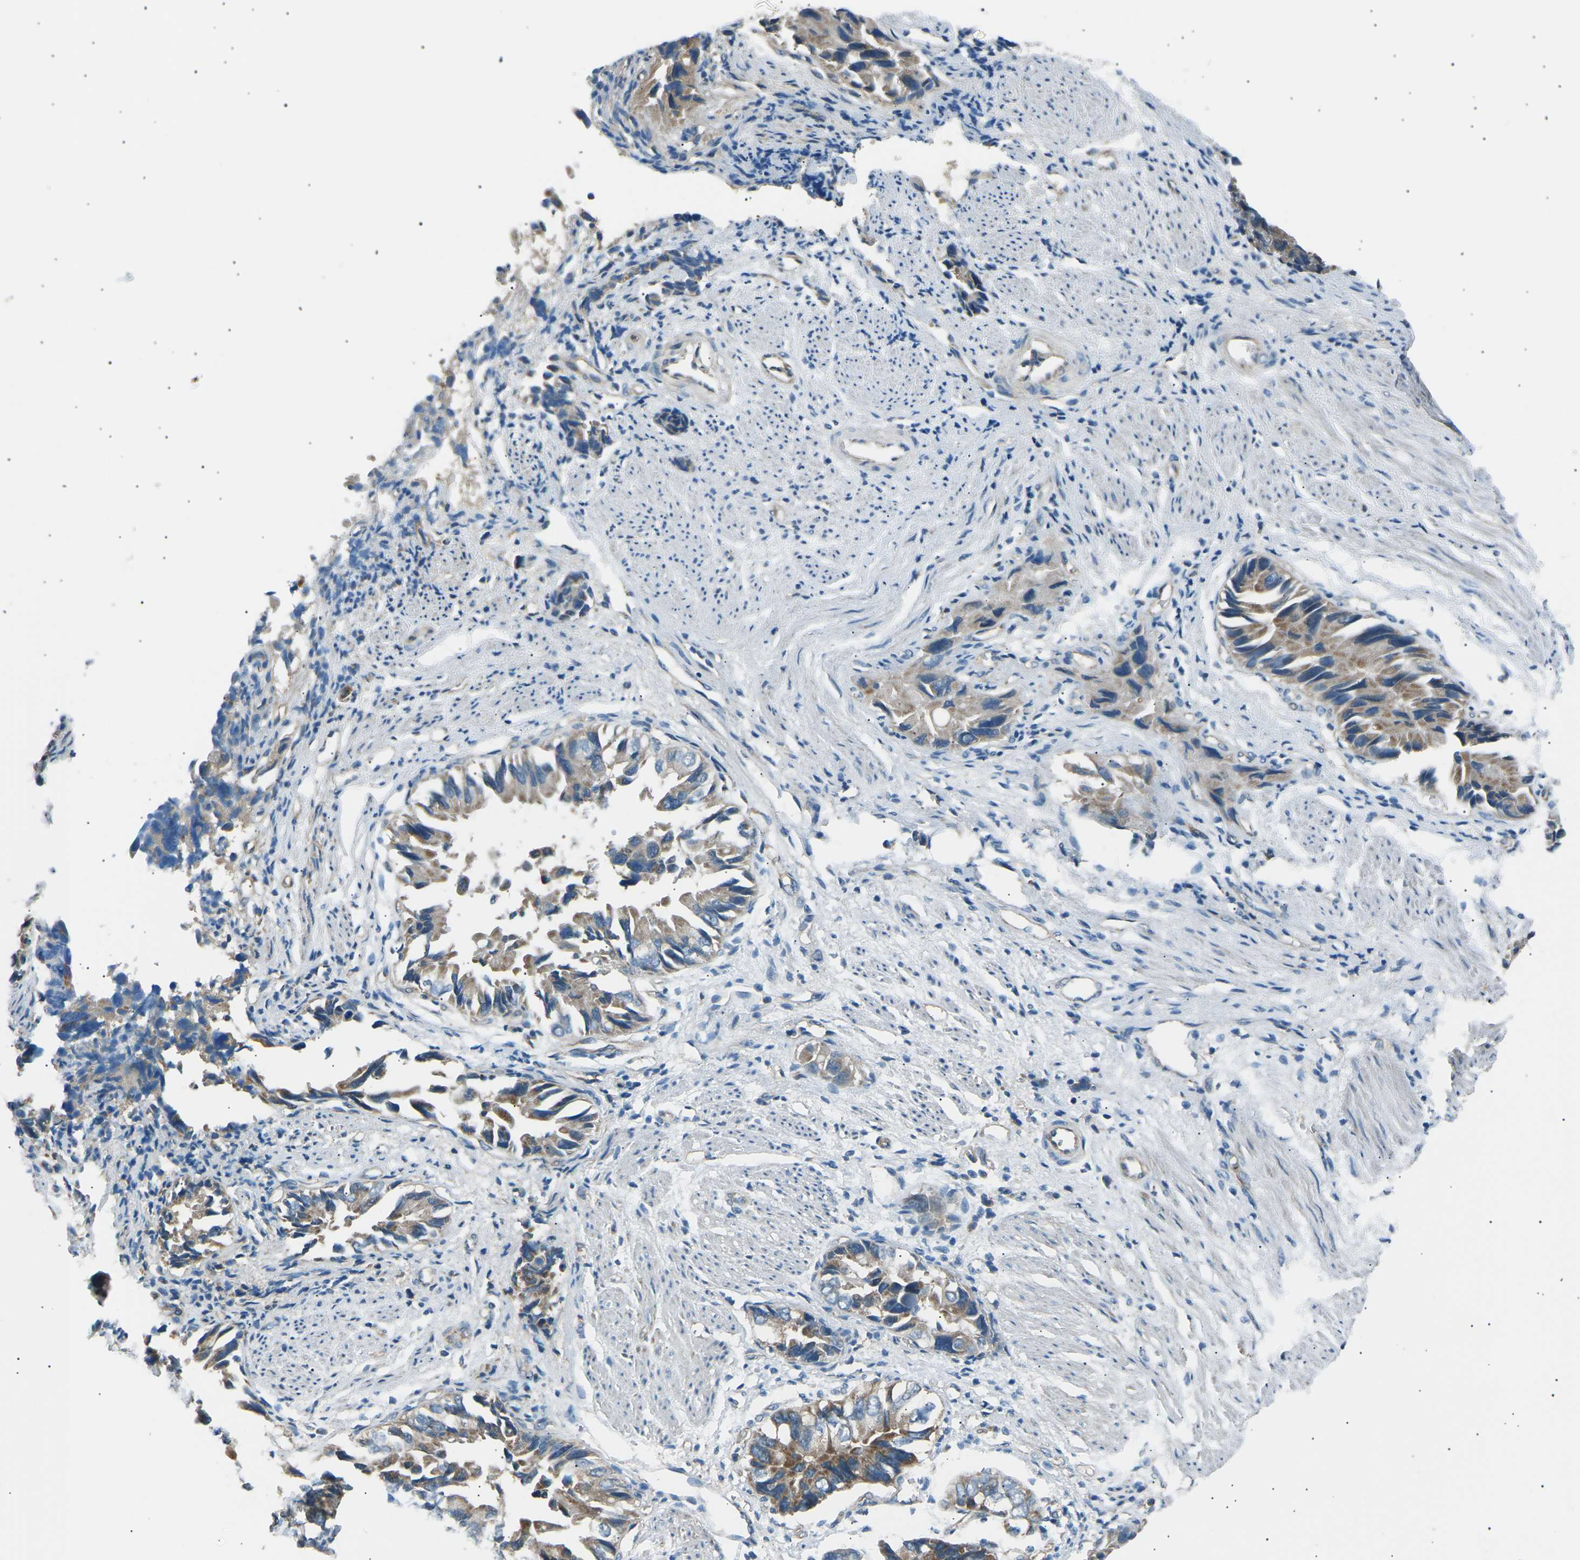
{"staining": {"intensity": "moderate", "quantity": ">75%", "location": "cytoplasmic/membranous"}, "tissue": "liver cancer", "cell_type": "Tumor cells", "image_type": "cancer", "snomed": [{"axis": "morphology", "description": "Cholangiocarcinoma"}, {"axis": "topography", "description": "Liver"}], "caption": "Immunohistochemistry (IHC) histopathology image of liver cancer (cholangiocarcinoma) stained for a protein (brown), which demonstrates medium levels of moderate cytoplasmic/membranous staining in approximately >75% of tumor cells.", "gene": "SLK", "patient": {"sex": "female", "age": 79}}